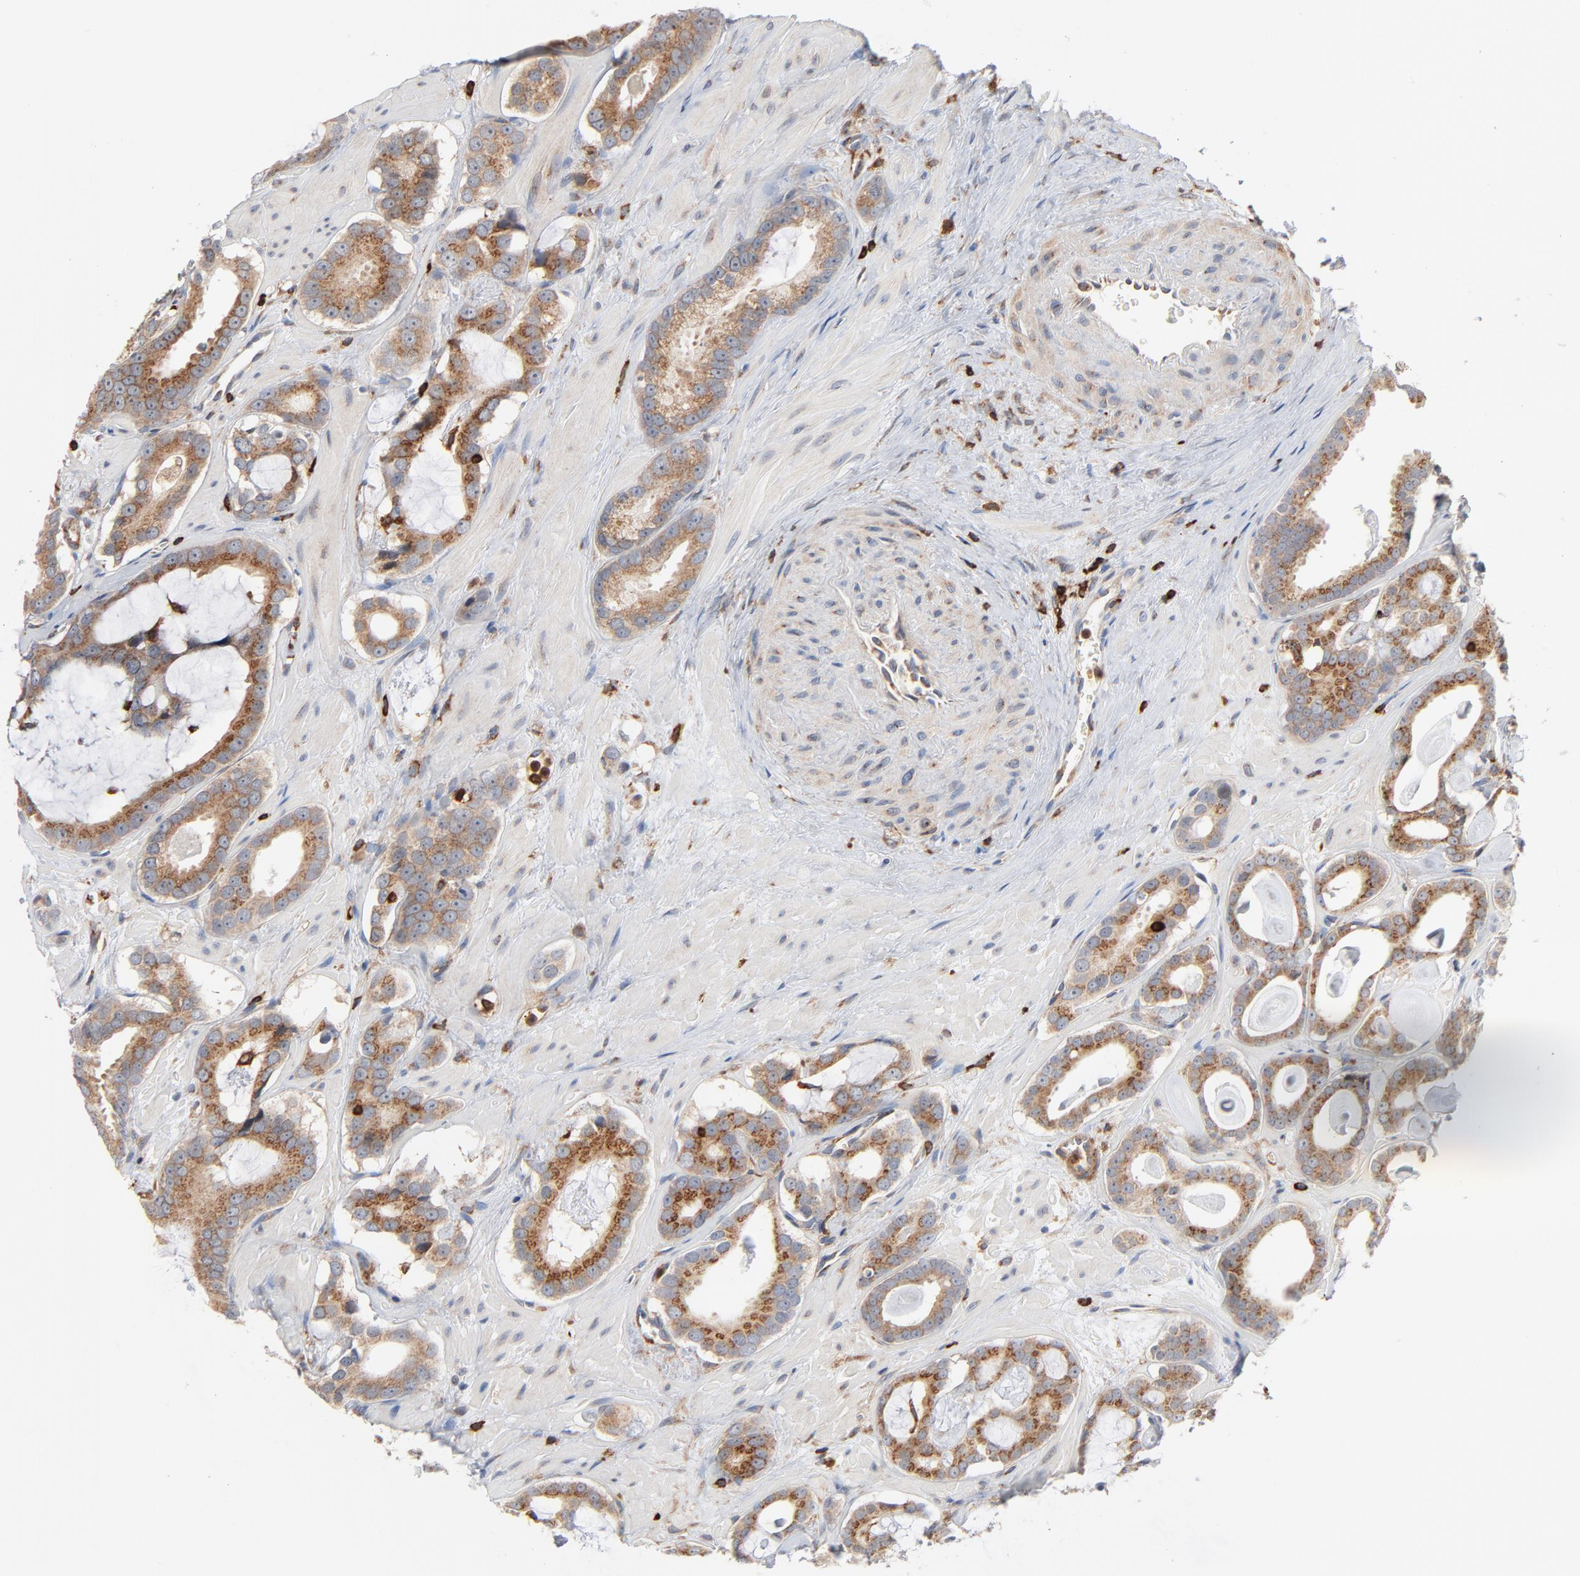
{"staining": {"intensity": "moderate", "quantity": ">75%", "location": "cytoplasmic/membranous"}, "tissue": "prostate cancer", "cell_type": "Tumor cells", "image_type": "cancer", "snomed": [{"axis": "morphology", "description": "Adenocarcinoma, Low grade"}, {"axis": "topography", "description": "Prostate"}], "caption": "IHC staining of low-grade adenocarcinoma (prostate), which shows medium levels of moderate cytoplasmic/membranous positivity in about >75% of tumor cells indicating moderate cytoplasmic/membranous protein positivity. The staining was performed using DAB (3,3'-diaminobenzidine) (brown) for protein detection and nuclei were counterstained in hematoxylin (blue).", "gene": "SH3KBP1", "patient": {"sex": "male", "age": 57}}